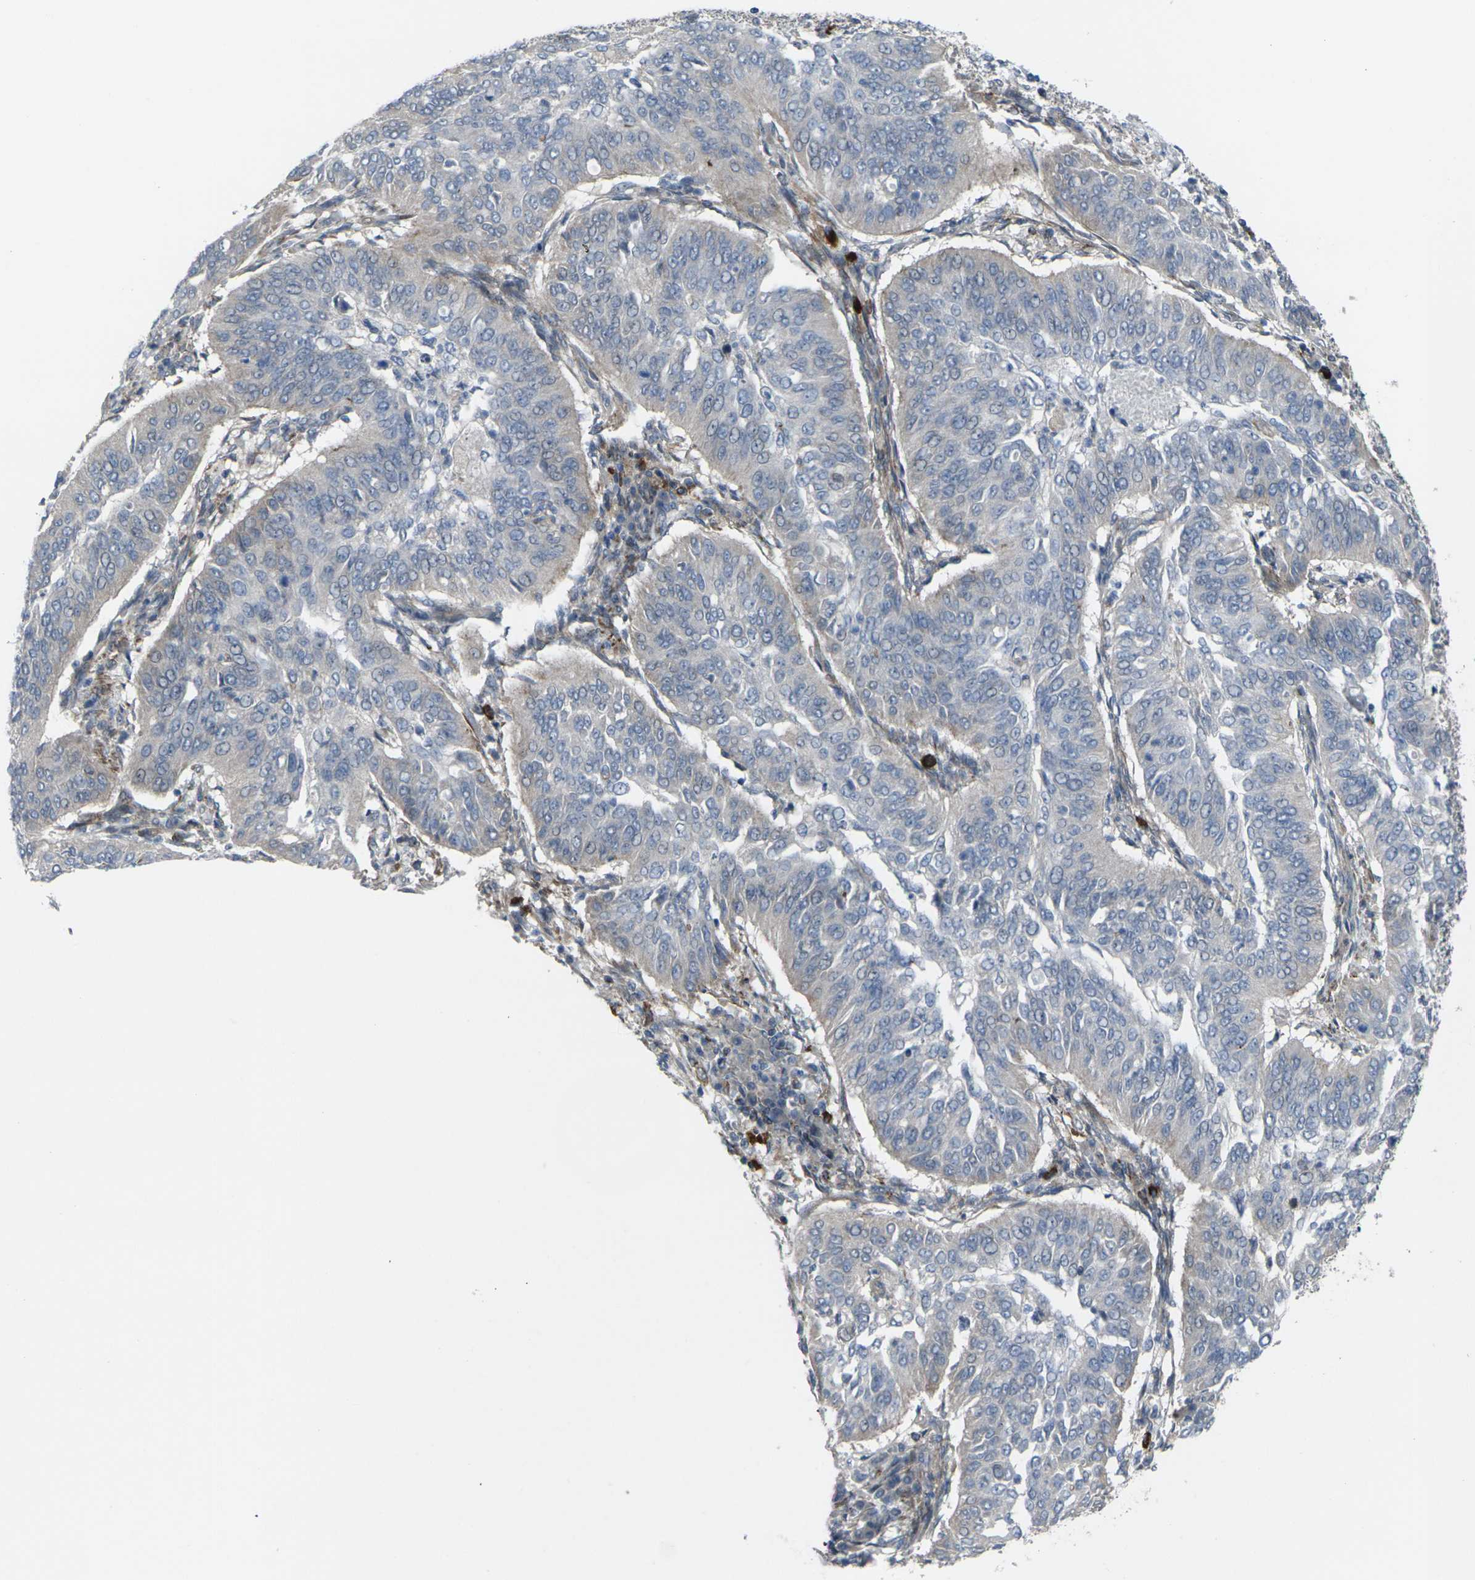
{"staining": {"intensity": "negative", "quantity": "none", "location": "none"}, "tissue": "cervical cancer", "cell_type": "Tumor cells", "image_type": "cancer", "snomed": [{"axis": "morphology", "description": "Normal tissue, NOS"}, {"axis": "morphology", "description": "Squamous cell carcinoma, NOS"}, {"axis": "topography", "description": "Cervix"}], "caption": "This is a histopathology image of immunohistochemistry staining of cervical cancer, which shows no expression in tumor cells.", "gene": "CCR10", "patient": {"sex": "female", "age": 39}}